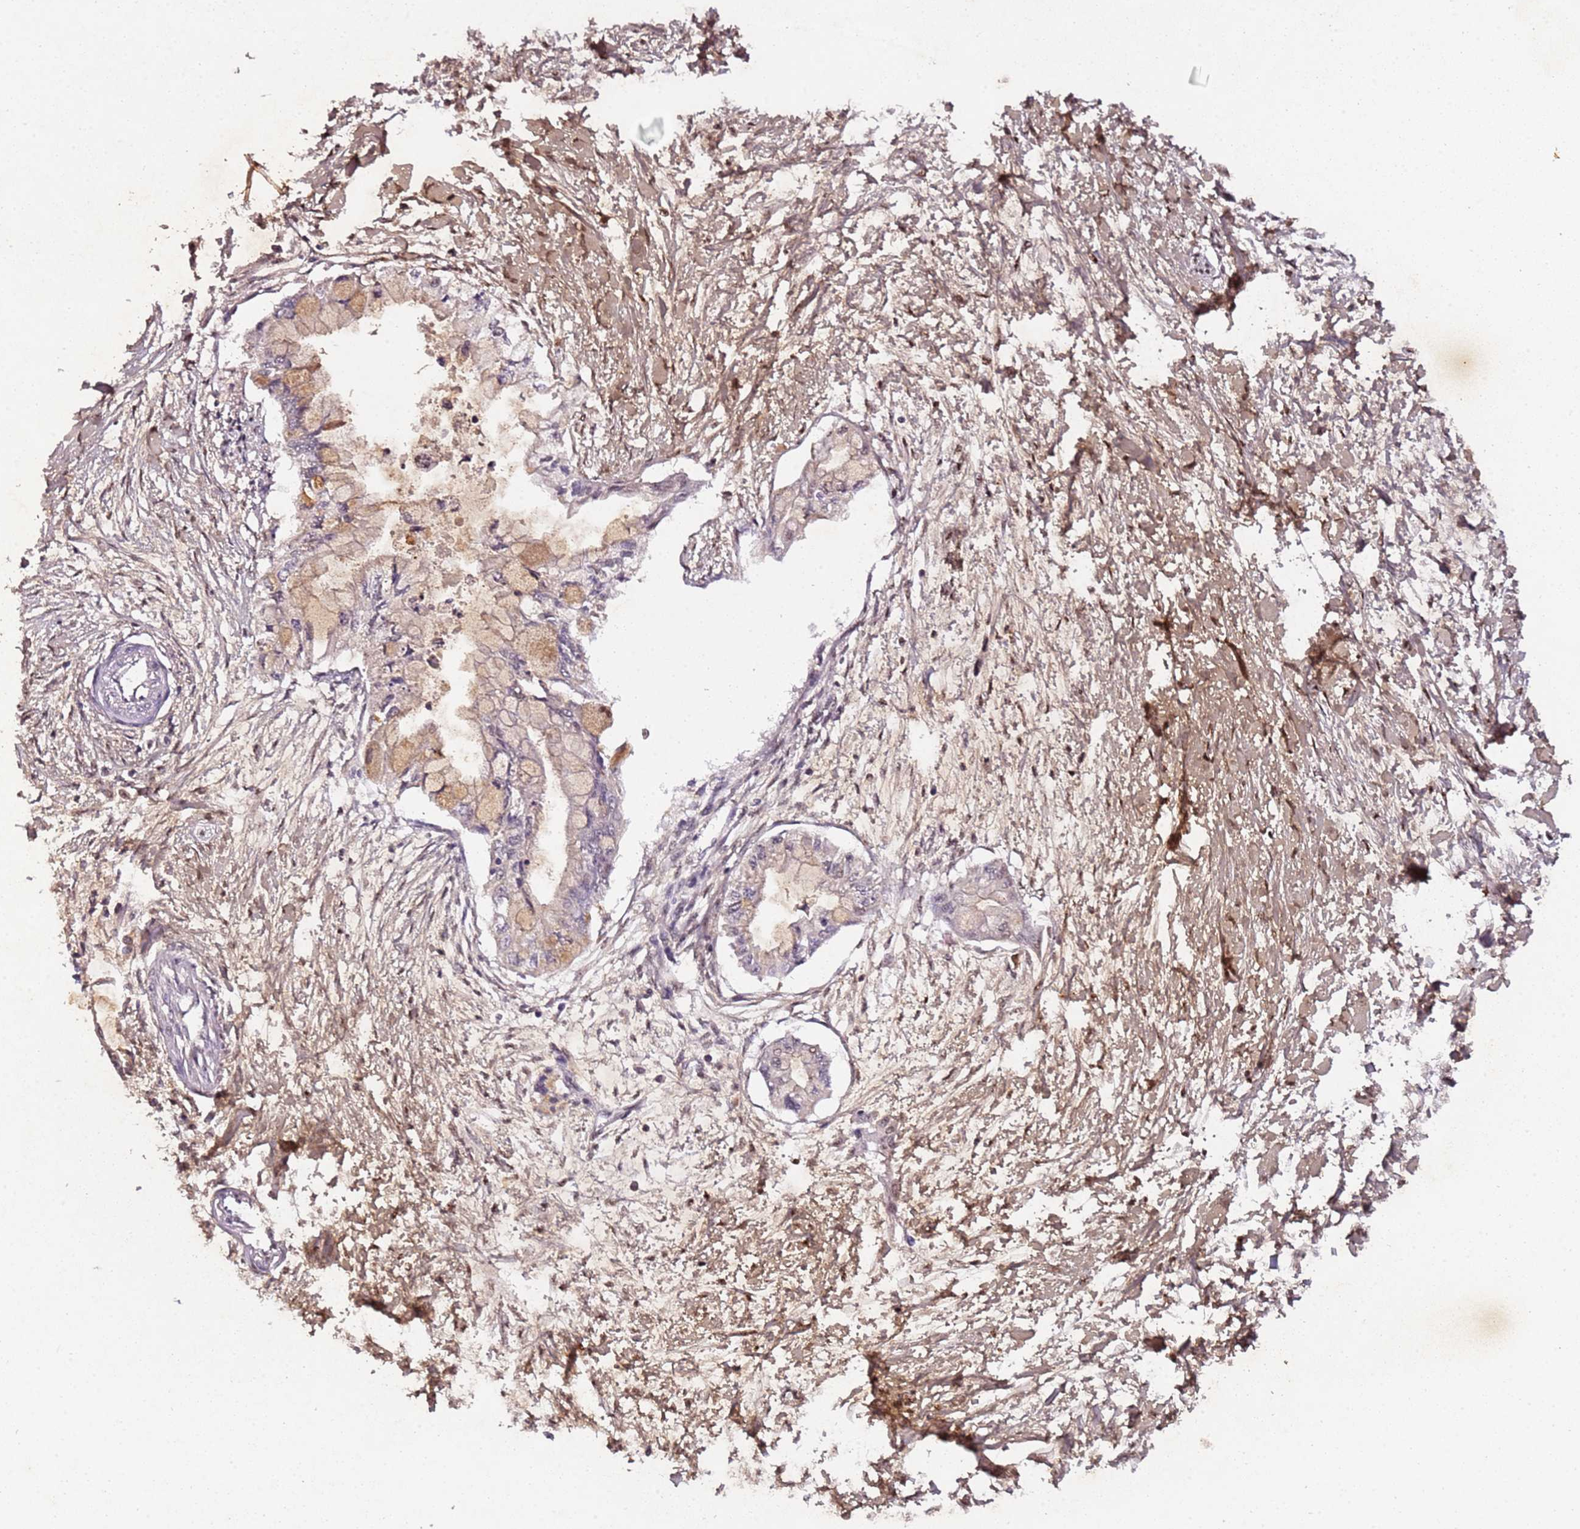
{"staining": {"intensity": "weak", "quantity": "<25%", "location": "cytoplasmic/membranous"}, "tissue": "pancreatic cancer", "cell_type": "Tumor cells", "image_type": "cancer", "snomed": [{"axis": "morphology", "description": "Adenocarcinoma, NOS"}, {"axis": "topography", "description": "Pancreas"}], "caption": "Immunohistochemistry micrograph of neoplastic tissue: human pancreatic cancer stained with DAB (3,3'-diaminobenzidine) exhibits no significant protein staining in tumor cells. (DAB immunohistochemistry (IHC) with hematoxylin counter stain).", "gene": "COL1A2", "patient": {"sex": "male", "age": 48}}